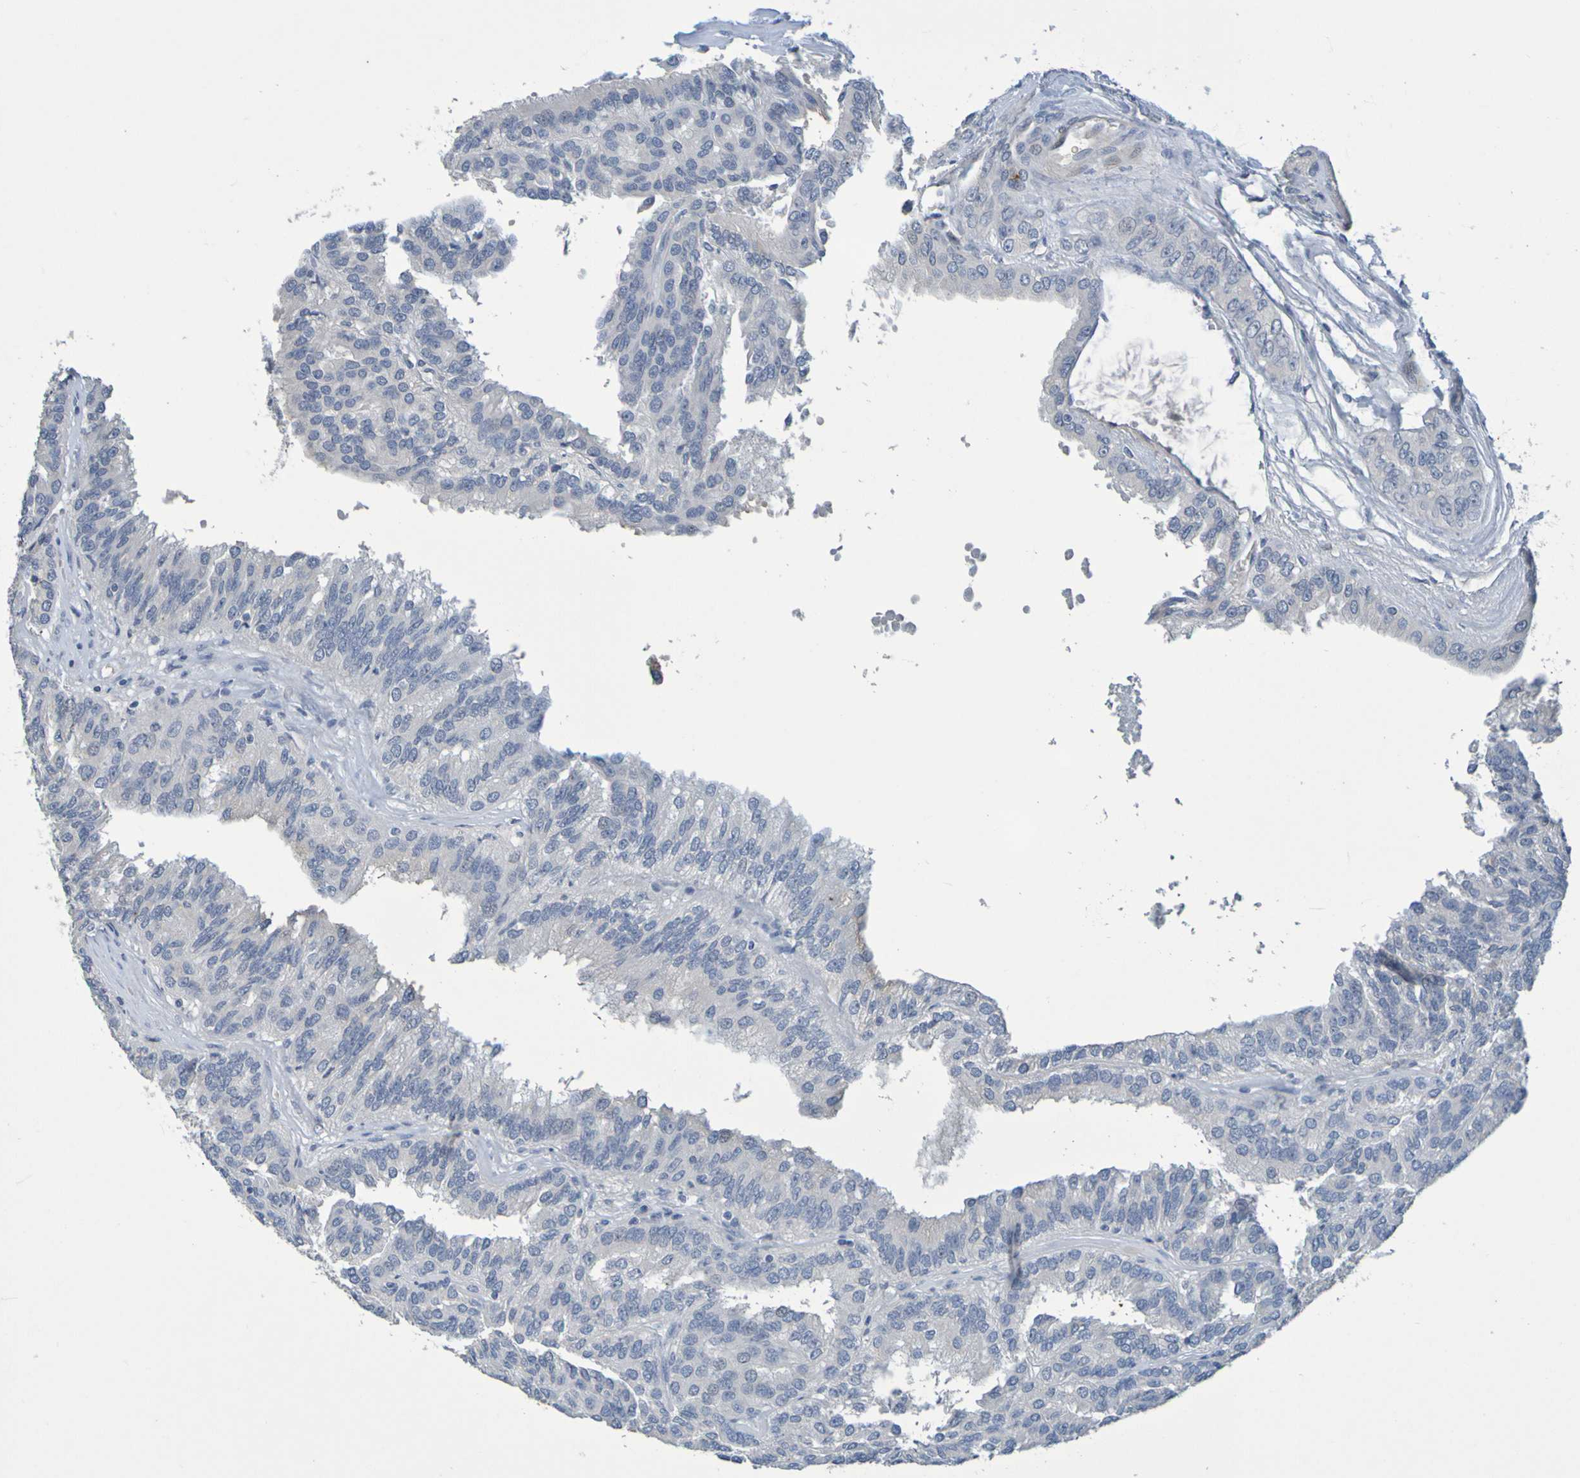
{"staining": {"intensity": "negative", "quantity": "none", "location": "none"}, "tissue": "renal cancer", "cell_type": "Tumor cells", "image_type": "cancer", "snomed": [{"axis": "morphology", "description": "Adenocarcinoma, NOS"}, {"axis": "topography", "description": "Kidney"}], "caption": "Human renal cancer stained for a protein using immunohistochemistry (IHC) demonstrates no staining in tumor cells.", "gene": "IL10", "patient": {"sex": "male", "age": 46}}